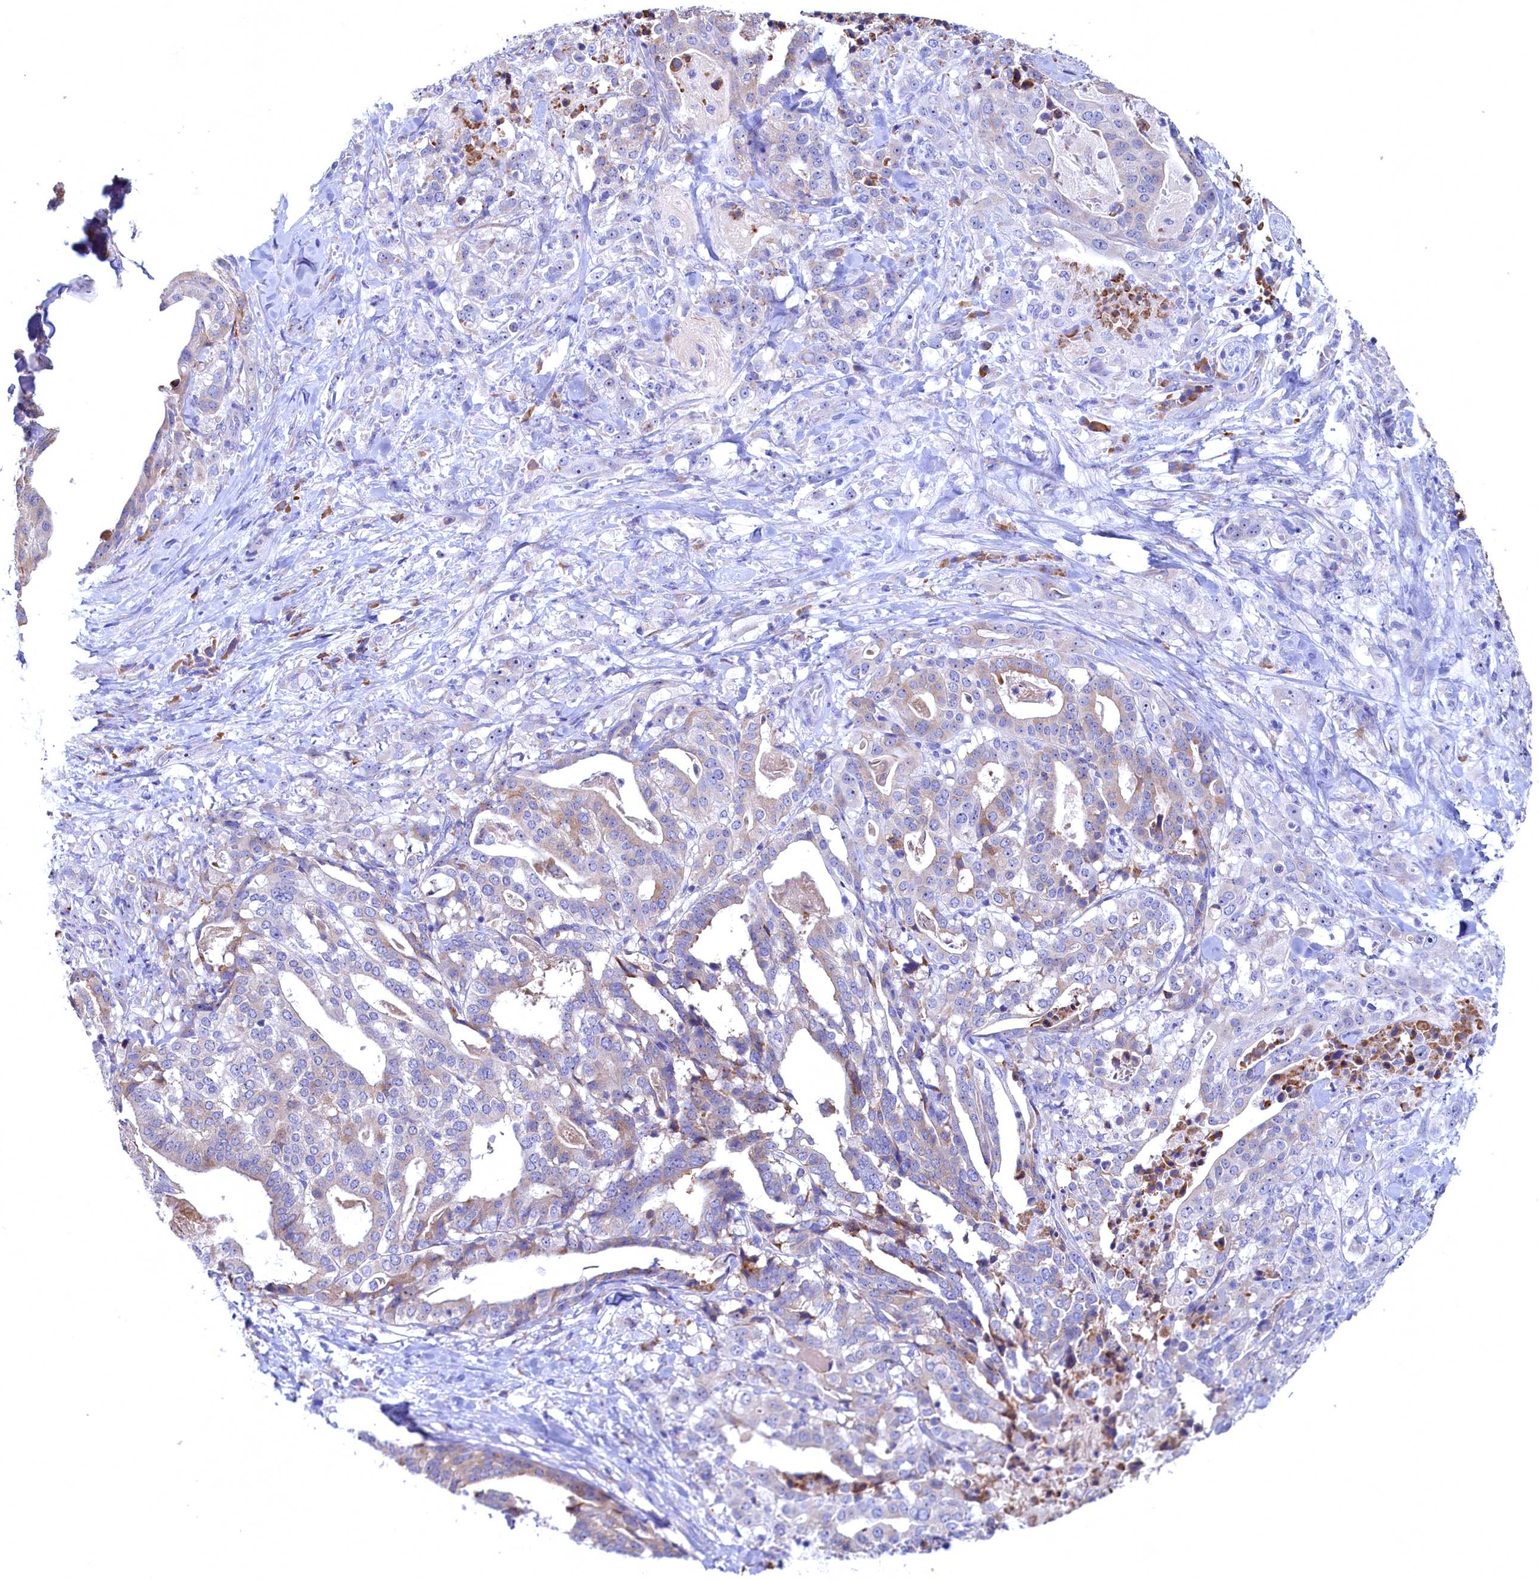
{"staining": {"intensity": "weak", "quantity": "<25%", "location": "cytoplasmic/membranous"}, "tissue": "stomach cancer", "cell_type": "Tumor cells", "image_type": "cancer", "snomed": [{"axis": "morphology", "description": "Adenocarcinoma, NOS"}, {"axis": "topography", "description": "Stomach"}], "caption": "DAB immunohistochemical staining of stomach adenocarcinoma displays no significant staining in tumor cells. The staining was performed using DAB to visualize the protein expression in brown, while the nuclei were stained in blue with hematoxylin (Magnification: 20x).", "gene": "CBLIF", "patient": {"sex": "male", "age": 48}}